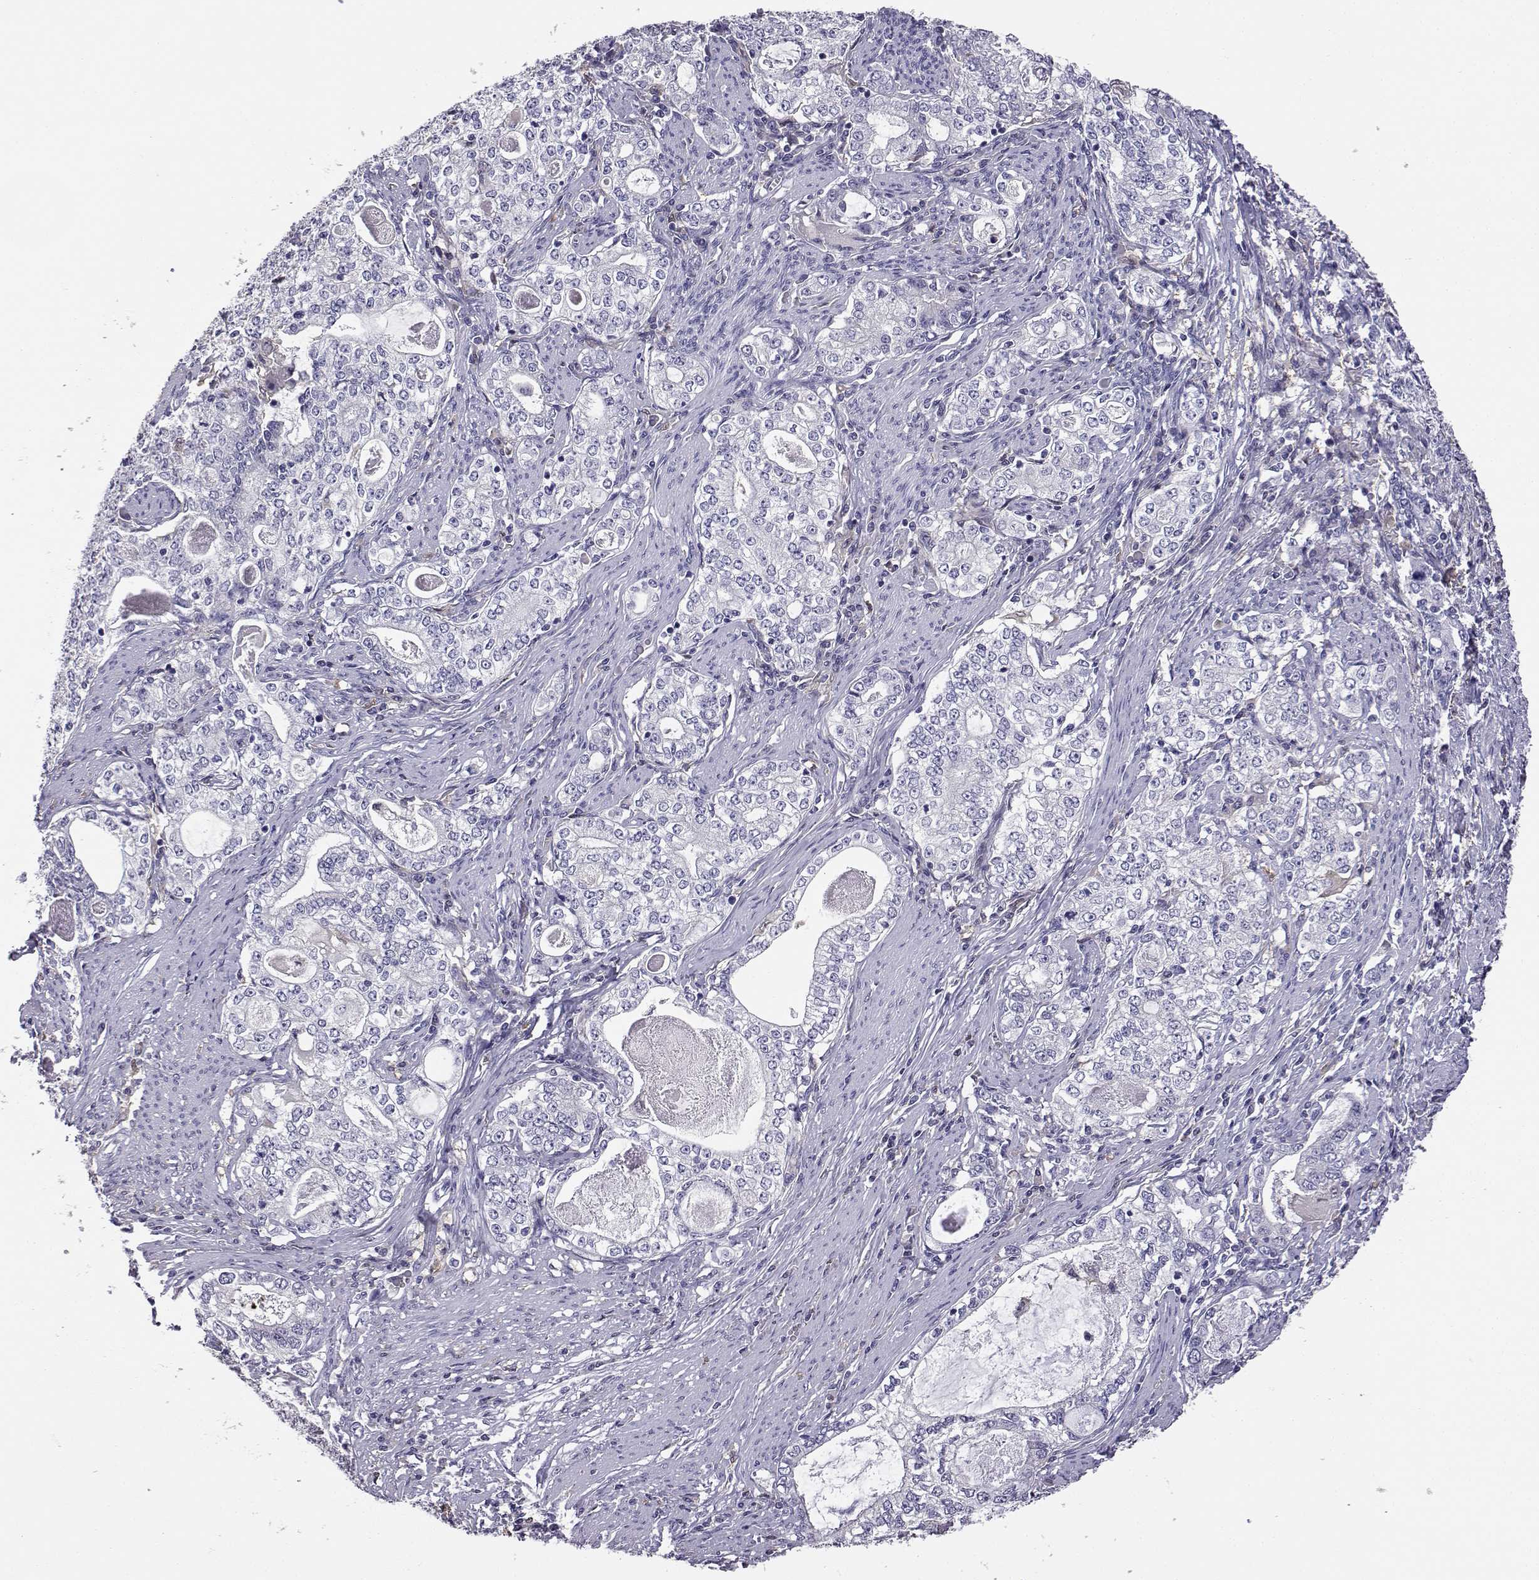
{"staining": {"intensity": "negative", "quantity": "none", "location": "none"}, "tissue": "stomach cancer", "cell_type": "Tumor cells", "image_type": "cancer", "snomed": [{"axis": "morphology", "description": "Adenocarcinoma, NOS"}, {"axis": "topography", "description": "Stomach, lower"}], "caption": "IHC image of stomach cancer (adenocarcinoma) stained for a protein (brown), which exhibits no positivity in tumor cells. The staining was performed using DAB to visualize the protein expression in brown, while the nuclei were stained in blue with hematoxylin (Magnification: 20x).", "gene": "AKR1B1", "patient": {"sex": "female", "age": 72}}